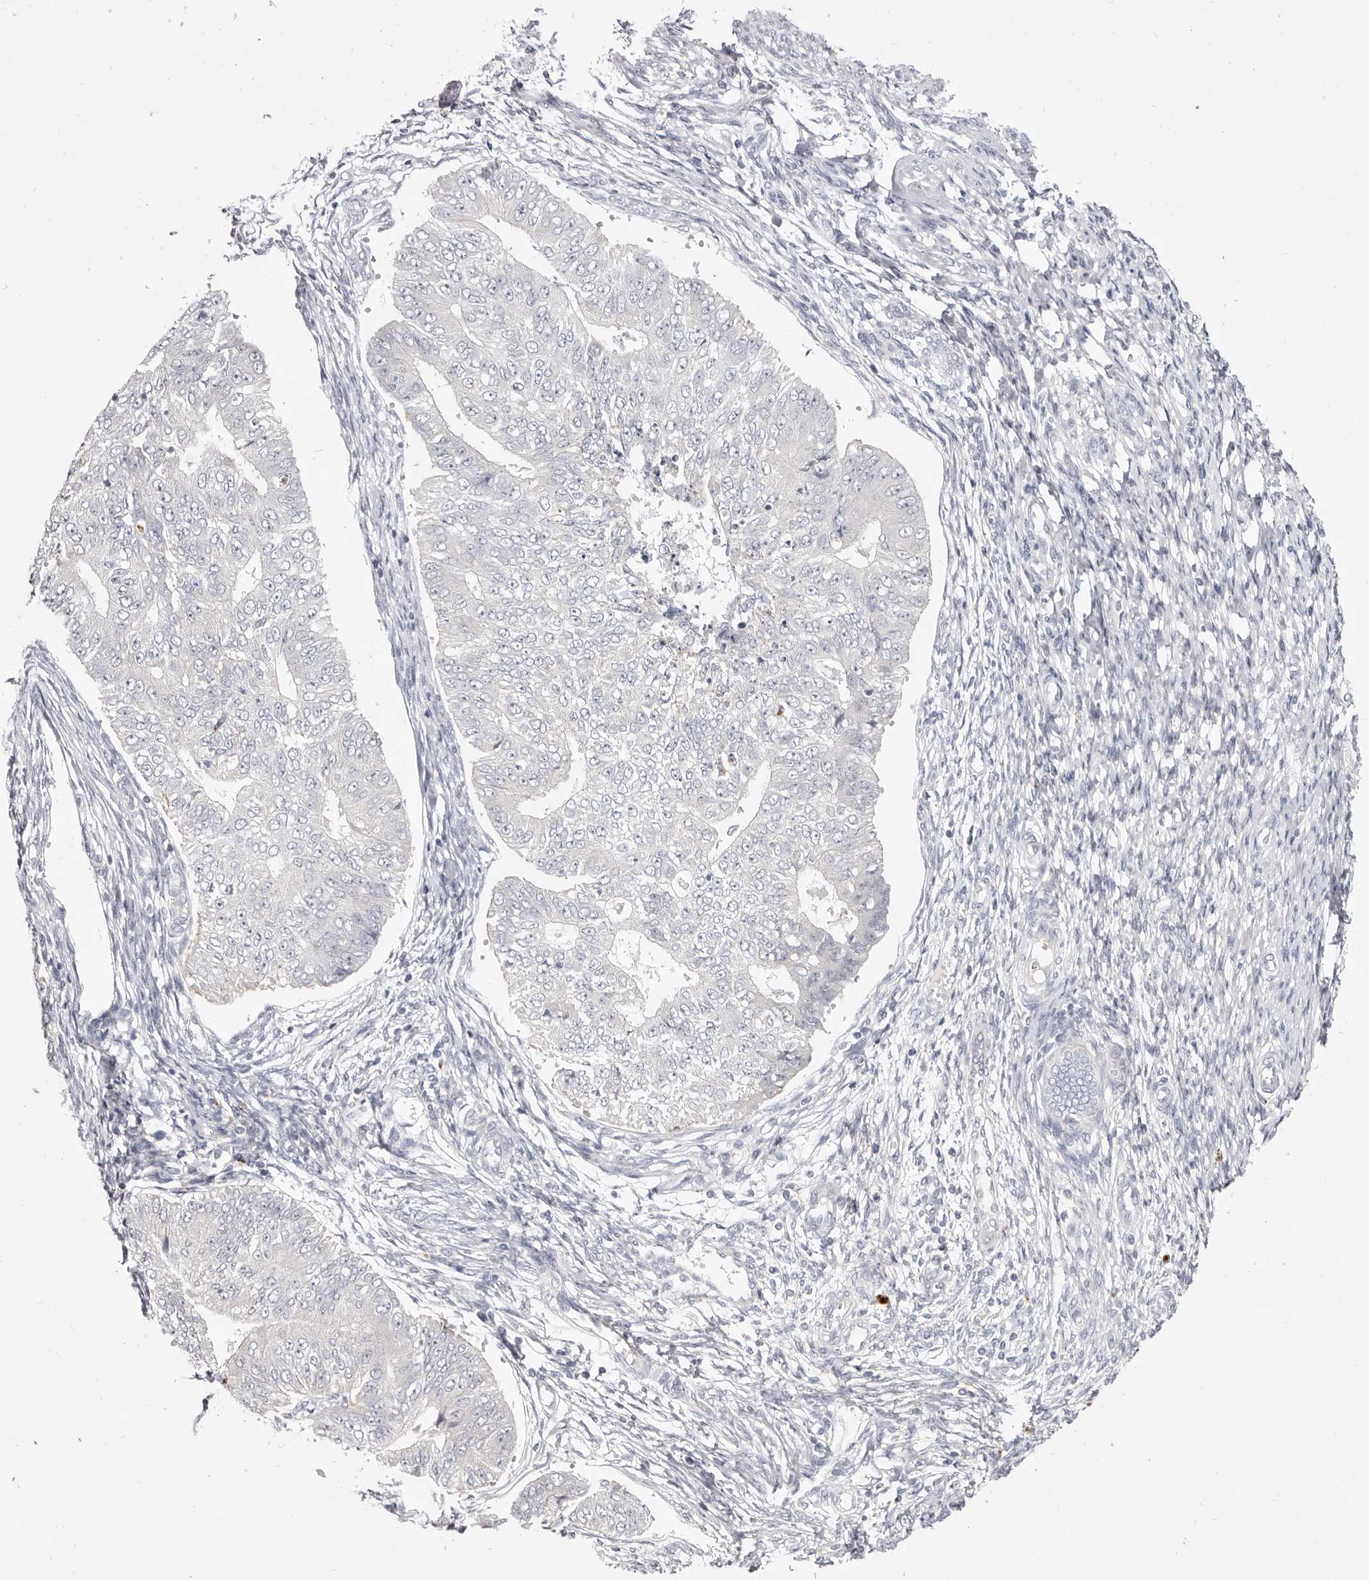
{"staining": {"intensity": "negative", "quantity": "none", "location": "none"}, "tissue": "endometrial cancer", "cell_type": "Tumor cells", "image_type": "cancer", "snomed": [{"axis": "morphology", "description": "Adenocarcinoma, NOS"}, {"axis": "topography", "description": "Endometrium"}], "caption": "IHC of adenocarcinoma (endometrial) shows no staining in tumor cells.", "gene": "GARNL3", "patient": {"sex": "female", "age": 32}}